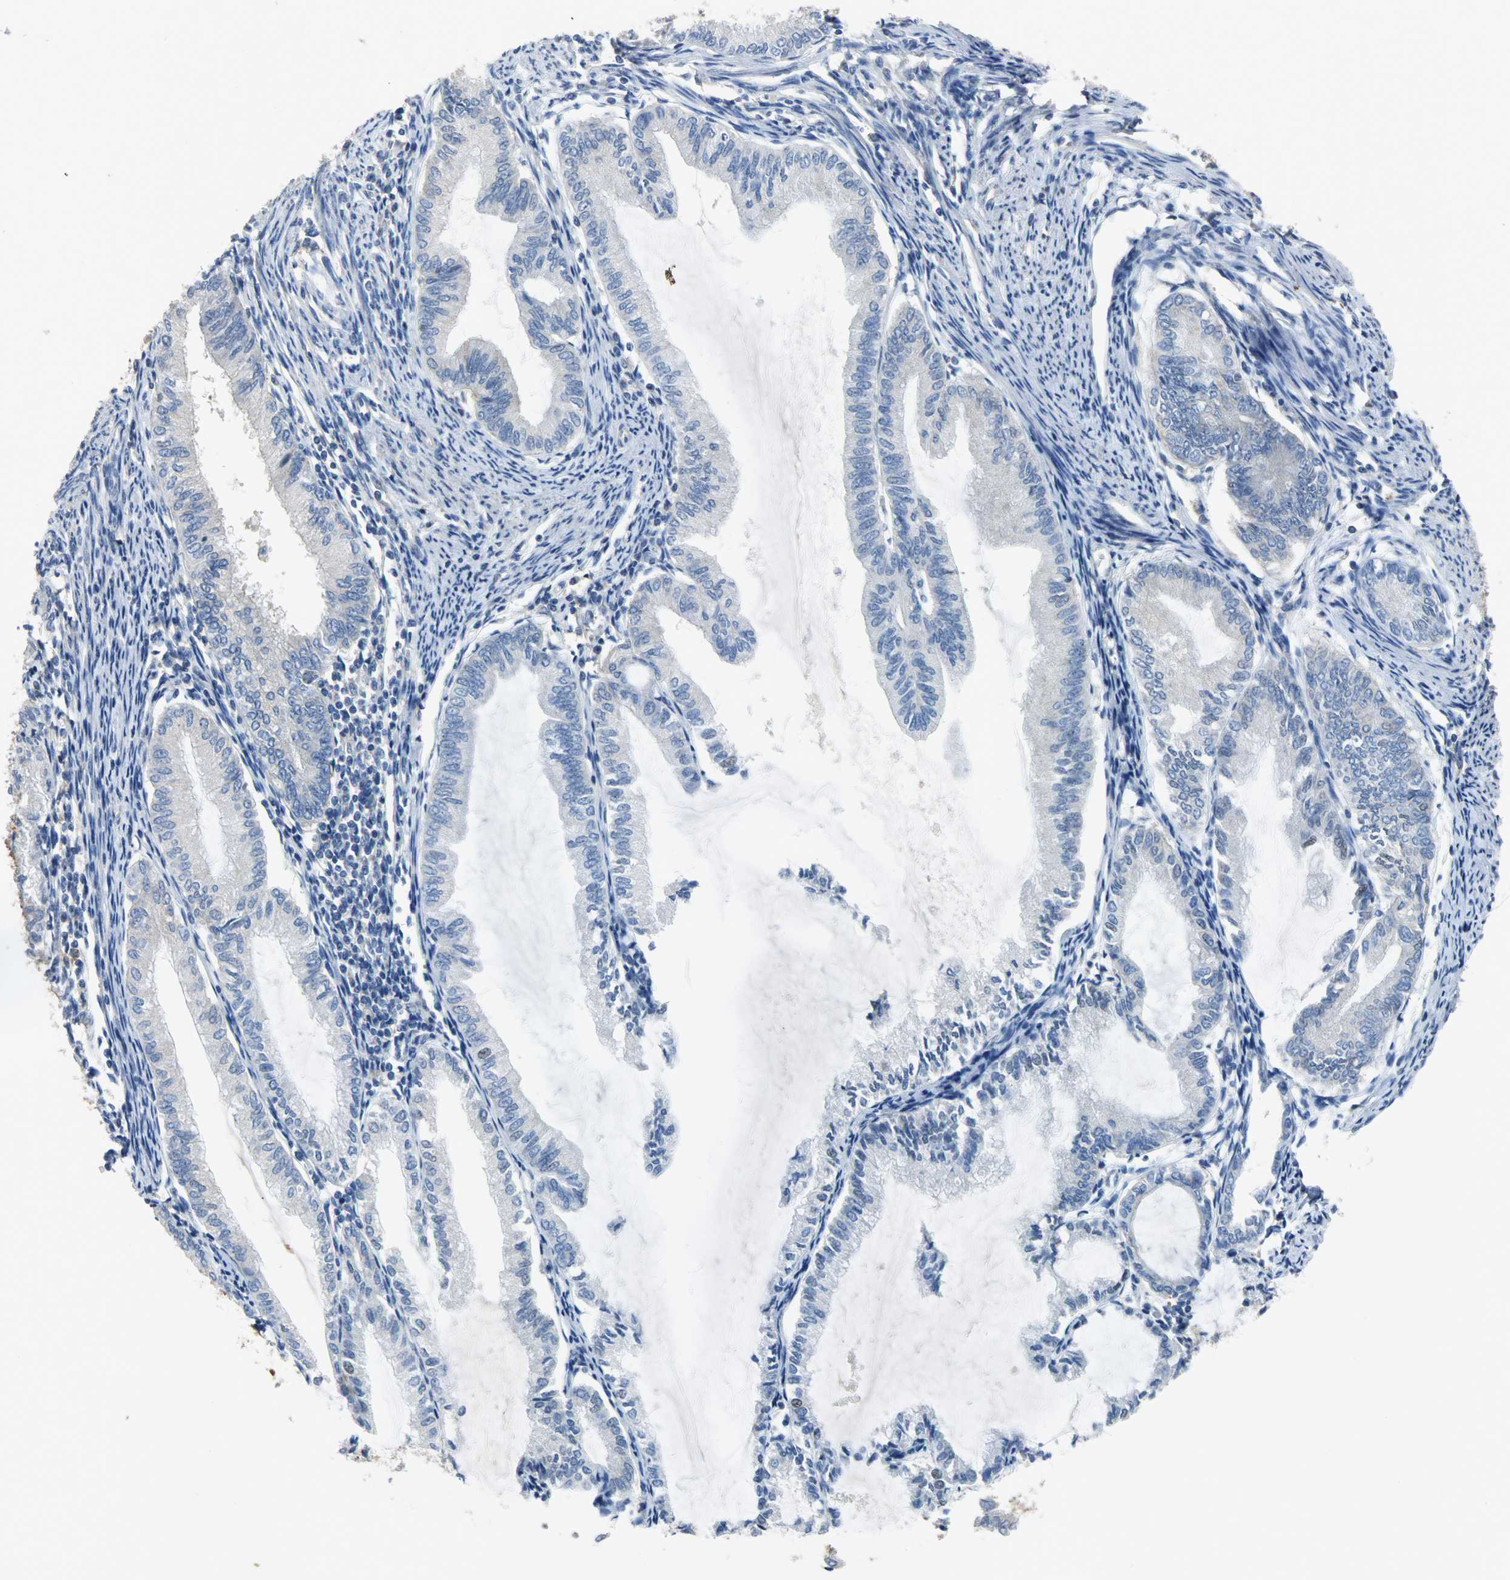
{"staining": {"intensity": "negative", "quantity": "none", "location": "none"}, "tissue": "endometrial cancer", "cell_type": "Tumor cells", "image_type": "cancer", "snomed": [{"axis": "morphology", "description": "Adenocarcinoma, NOS"}, {"axis": "topography", "description": "Endometrium"}], "caption": "High power microscopy histopathology image of an IHC micrograph of endometrial adenocarcinoma, revealing no significant expression in tumor cells.", "gene": "GYG2", "patient": {"sex": "female", "age": 86}}